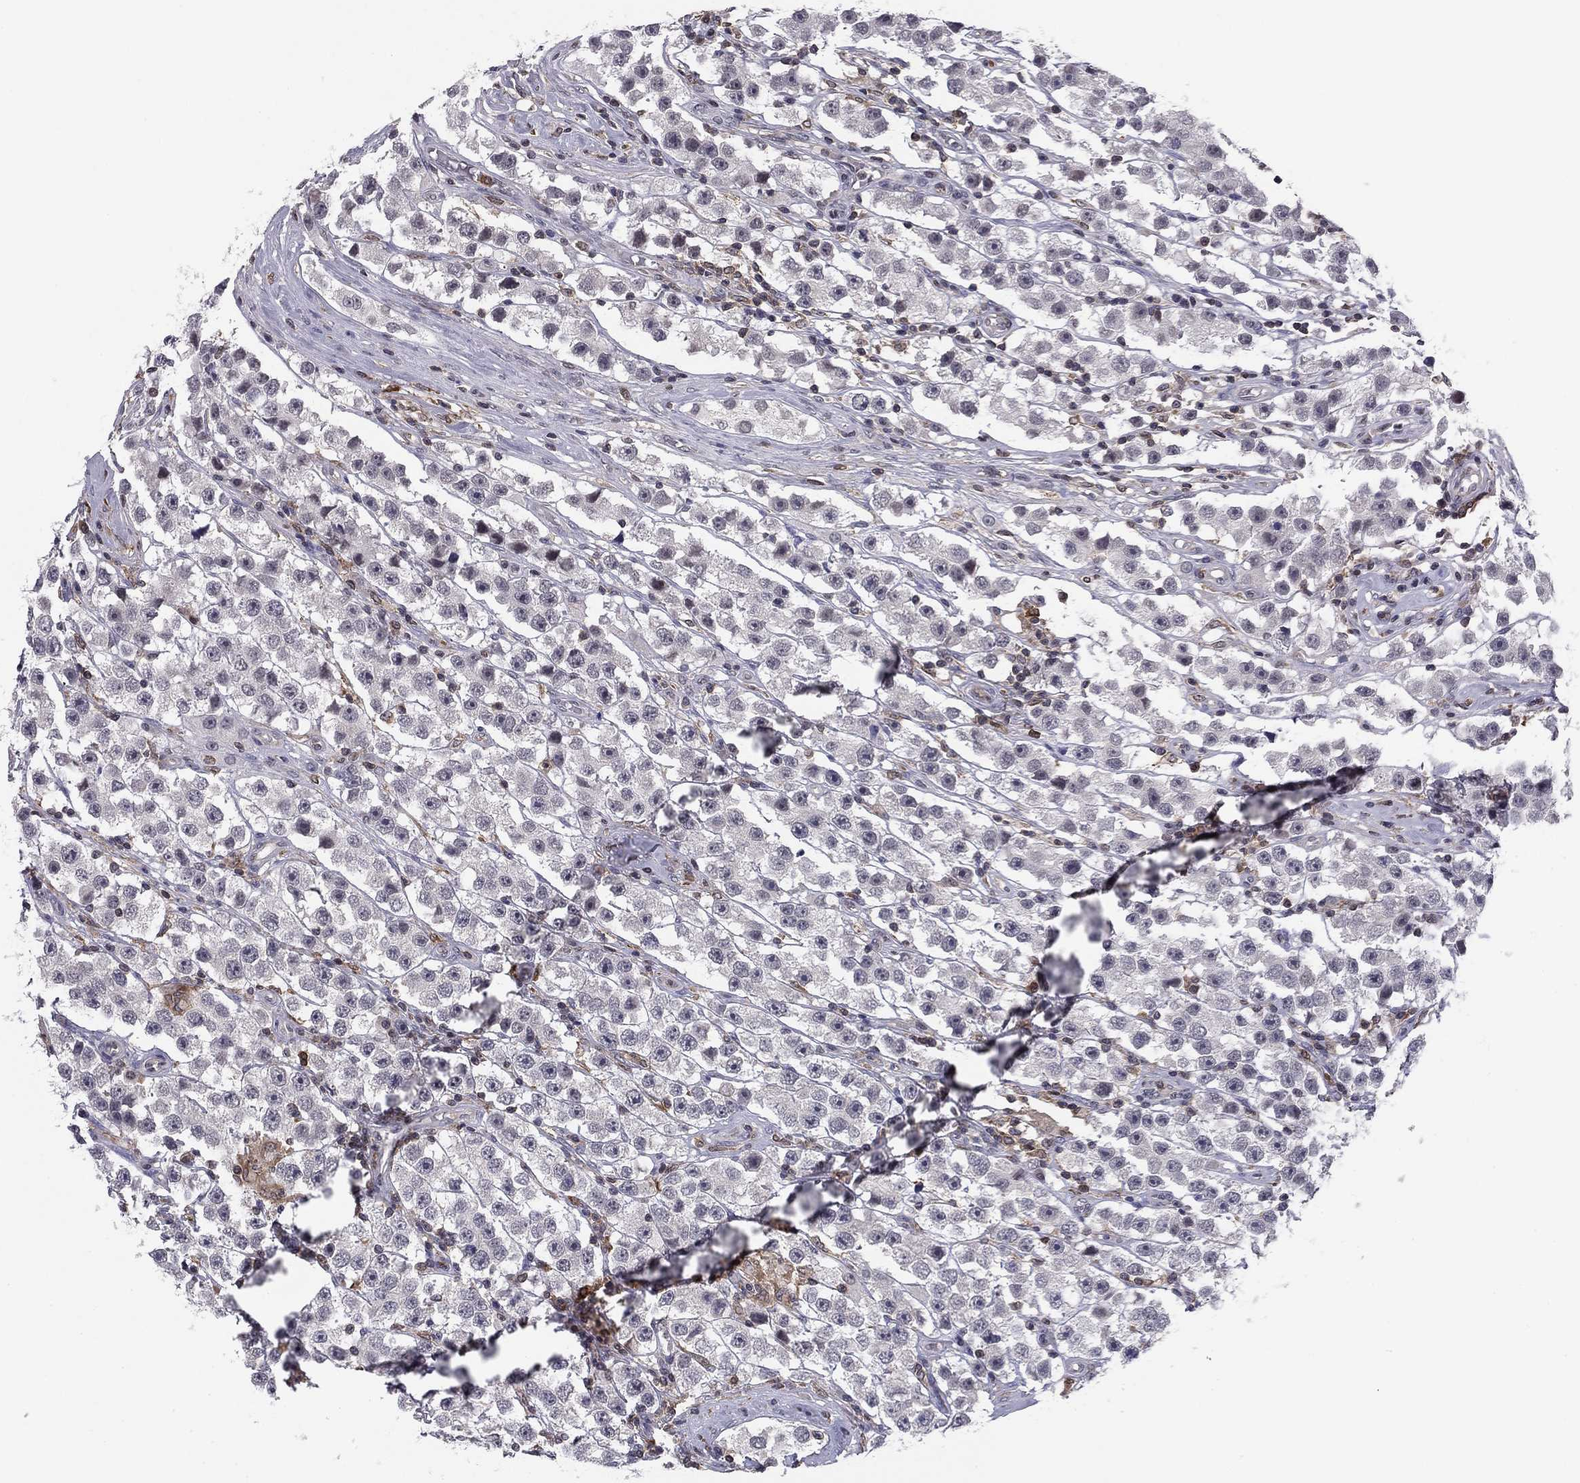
{"staining": {"intensity": "negative", "quantity": "none", "location": "none"}, "tissue": "testis cancer", "cell_type": "Tumor cells", "image_type": "cancer", "snomed": [{"axis": "morphology", "description": "Seminoma, NOS"}, {"axis": "topography", "description": "Testis"}], "caption": "This image is of testis seminoma stained with IHC to label a protein in brown with the nuclei are counter-stained blue. There is no expression in tumor cells. (DAB immunohistochemistry with hematoxylin counter stain).", "gene": "PLCB2", "patient": {"sex": "male", "age": 45}}